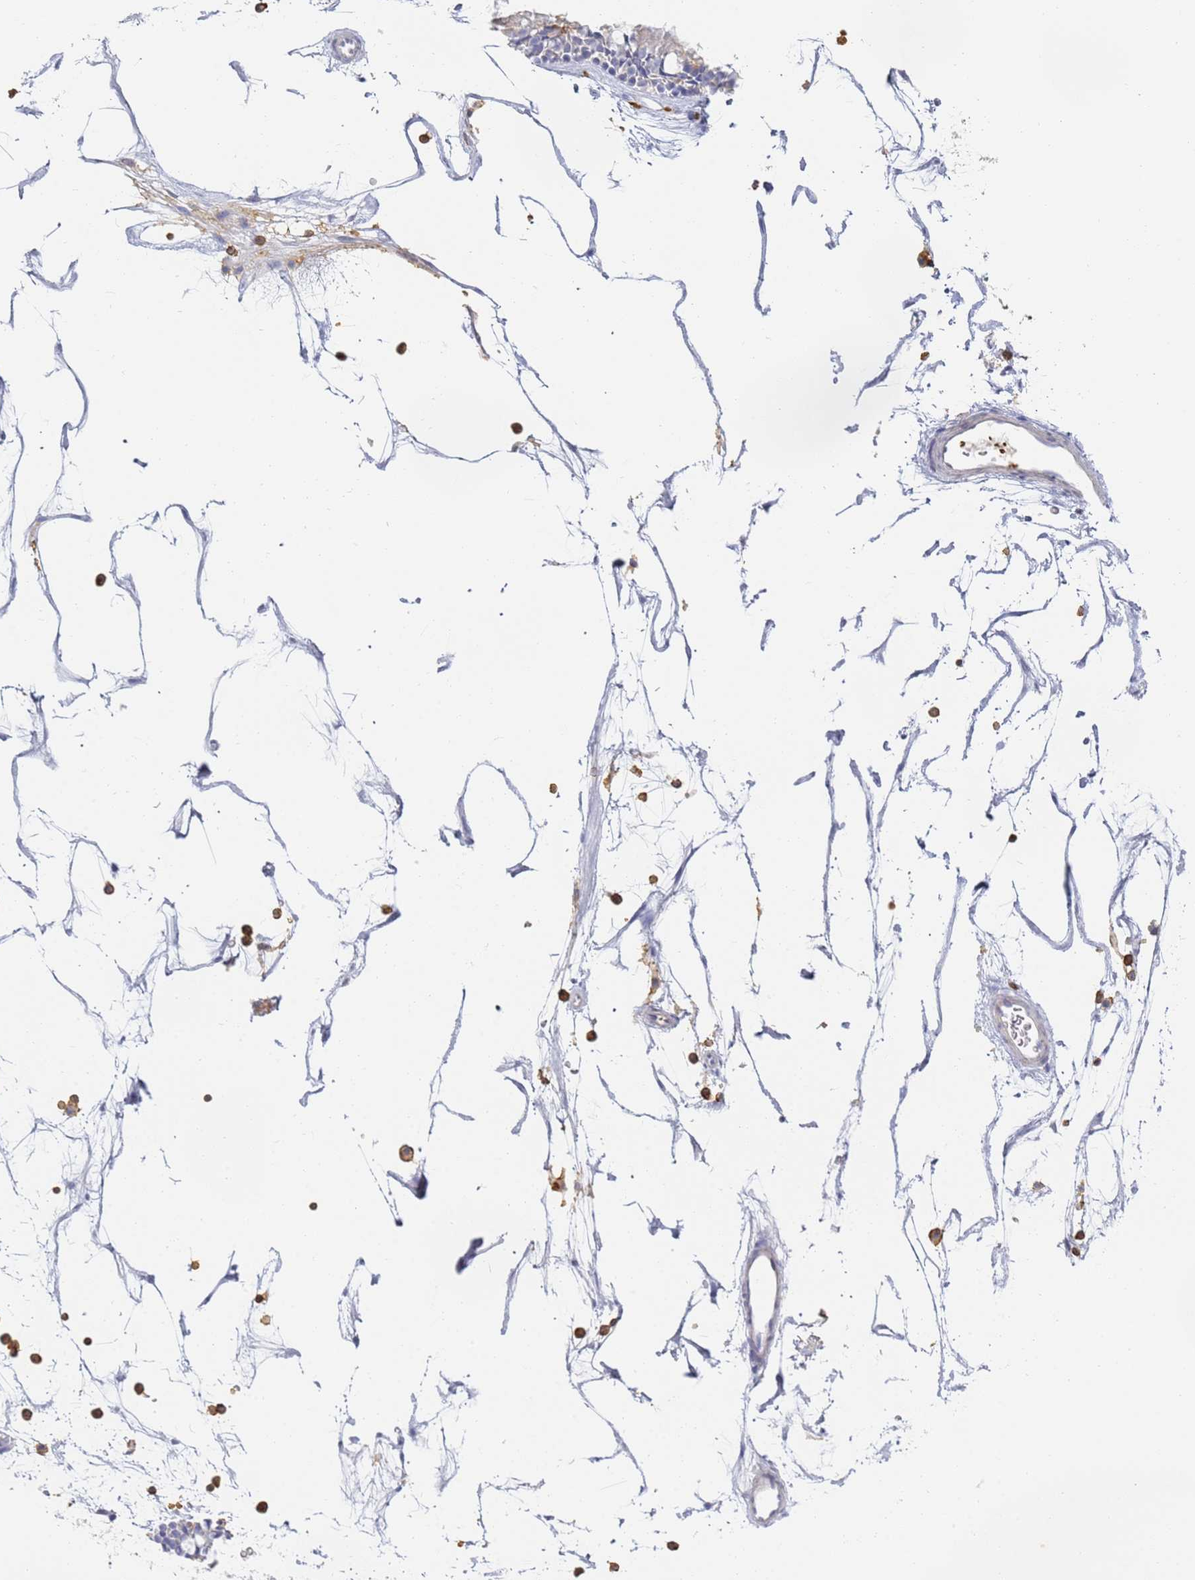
{"staining": {"intensity": "negative", "quantity": "none", "location": "none"}, "tissue": "nasopharynx", "cell_type": "Respiratory epithelial cells", "image_type": "normal", "snomed": [{"axis": "morphology", "description": "Normal tissue, NOS"}, {"axis": "topography", "description": "Nasopharynx"}], "caption": "Respiratory epithelial cells are negative for protein expression in normal human nasopharynx. (Stains: DAB (3,3'-diaminobenzidine) immunohistochemistry (IHC) with hematoxylin counter stain, Microscopy: brightfield microscopy at high magnification).", "gene": "BIN2", "patient": {"sex": "male", "age": 64}}